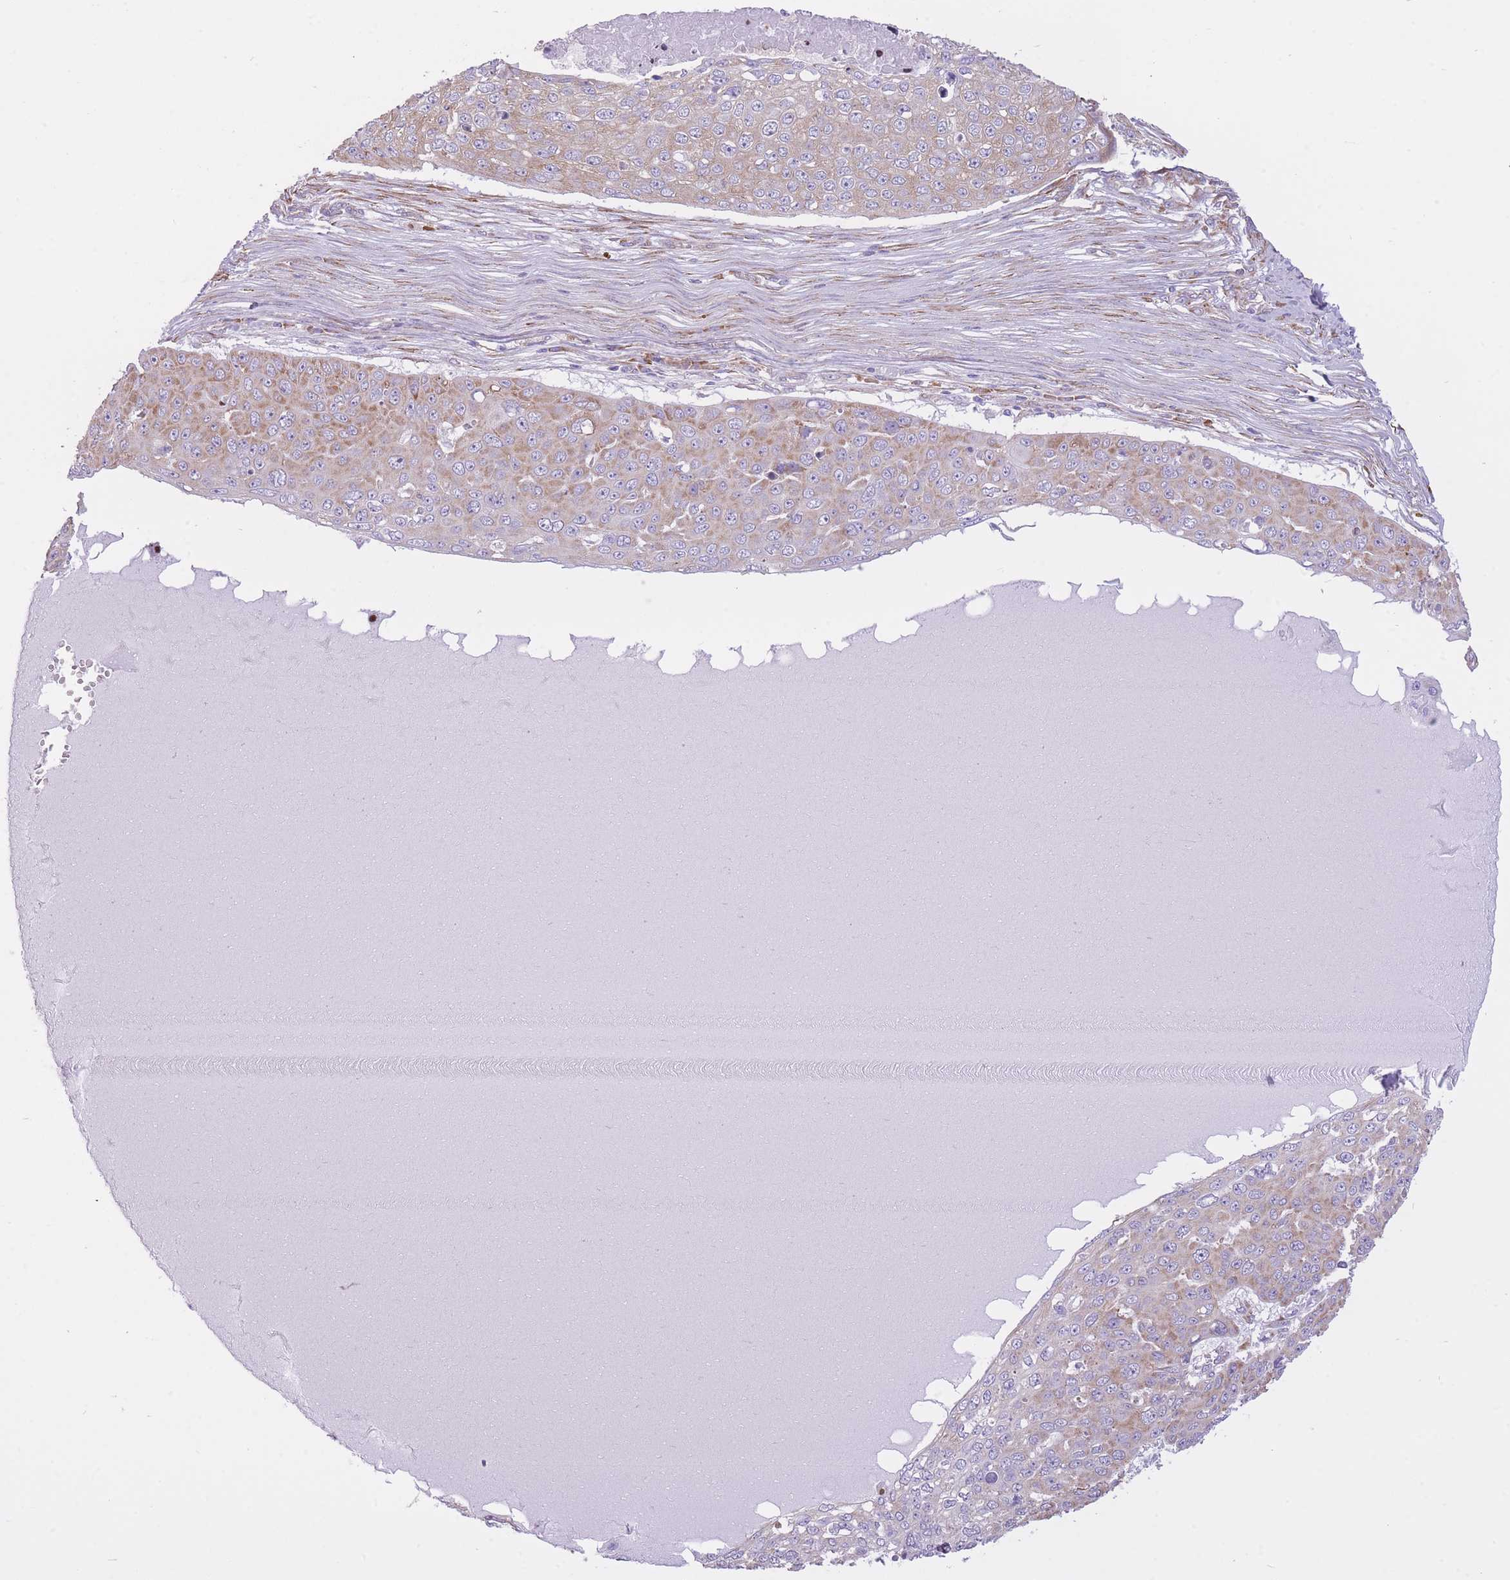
{"staining": {"intensity": "weak", "quantity": "25%-75%", "location": "cytoplasmic/membranous"}, "tissue": "skin cancer", "cell_type": "Tumor cells", "image_type": "cancer", "snomed": [{"axis": "morphology", "description": "Squamous cell carcinoma, NOS"}, {"axis": "topography", "description": "Skin"}], "caption": "Immunohistochemical staining of squamous cell carcinoma (skin) displays weak cytoplasmic/membranous protein expression in approximately 25%-75% of tumor cells.", "gene": "ZNF501", "patient": {"sex": "male", "age": 71}}